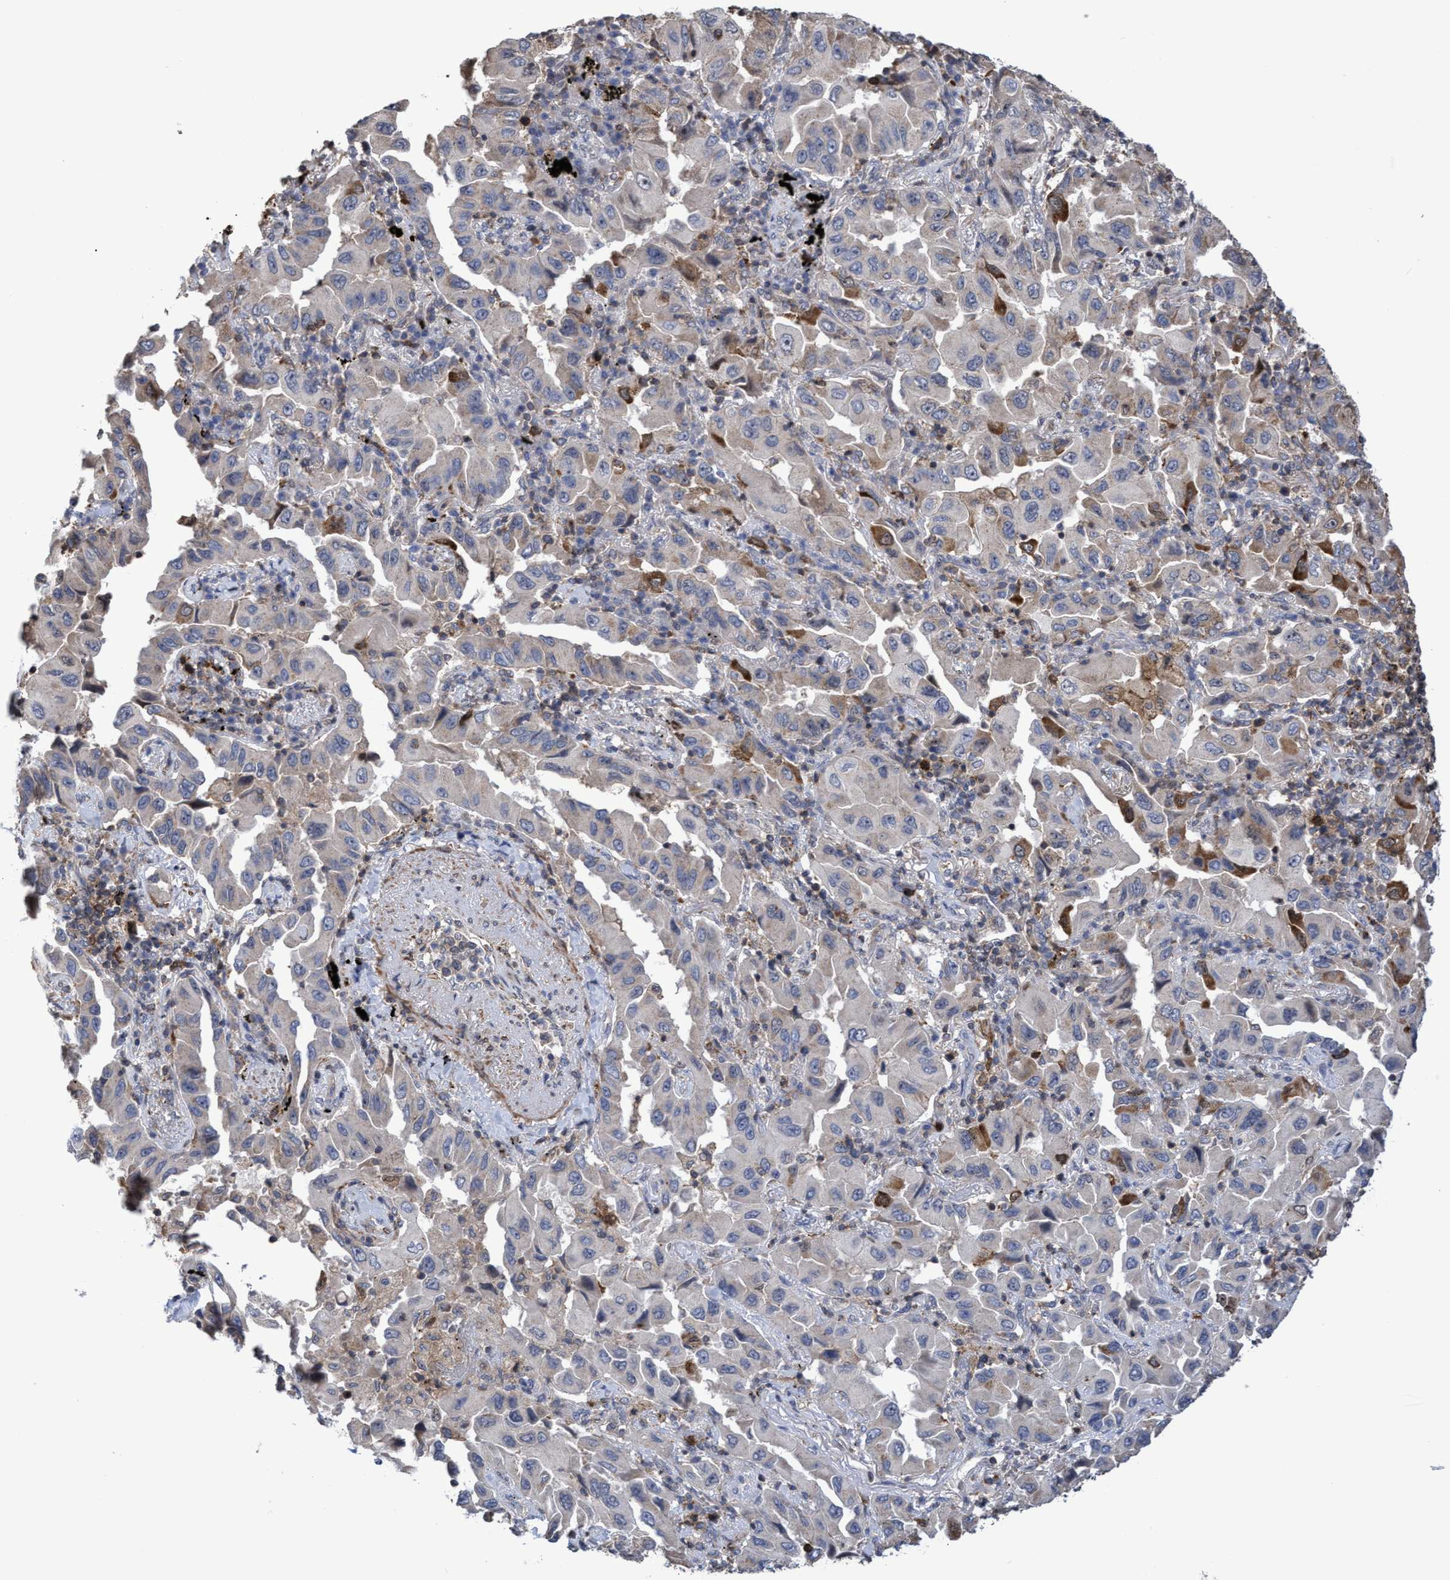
{"staining": {"intensity": "moderate", "quantity": "<25%", "location": "cytoplasmic/membranous"}, "tissue": "lung cancer", "cell_type": "Tumor cells", "image_type": "cancer", "snomed": [{"axis": "morphology", "description": "Adenocarcinoma, NOS"}, {"axis": "topography", "description": "Lung"}], "caption": "This is an image of immunohistochemistry (IHC) staining of lung adenocarcinoma, which shows moderate staining in the cytoplasmic/membranous of tumor cells.", "gene": "SLBP", "patient": {"sex": "female", "age": 65}}